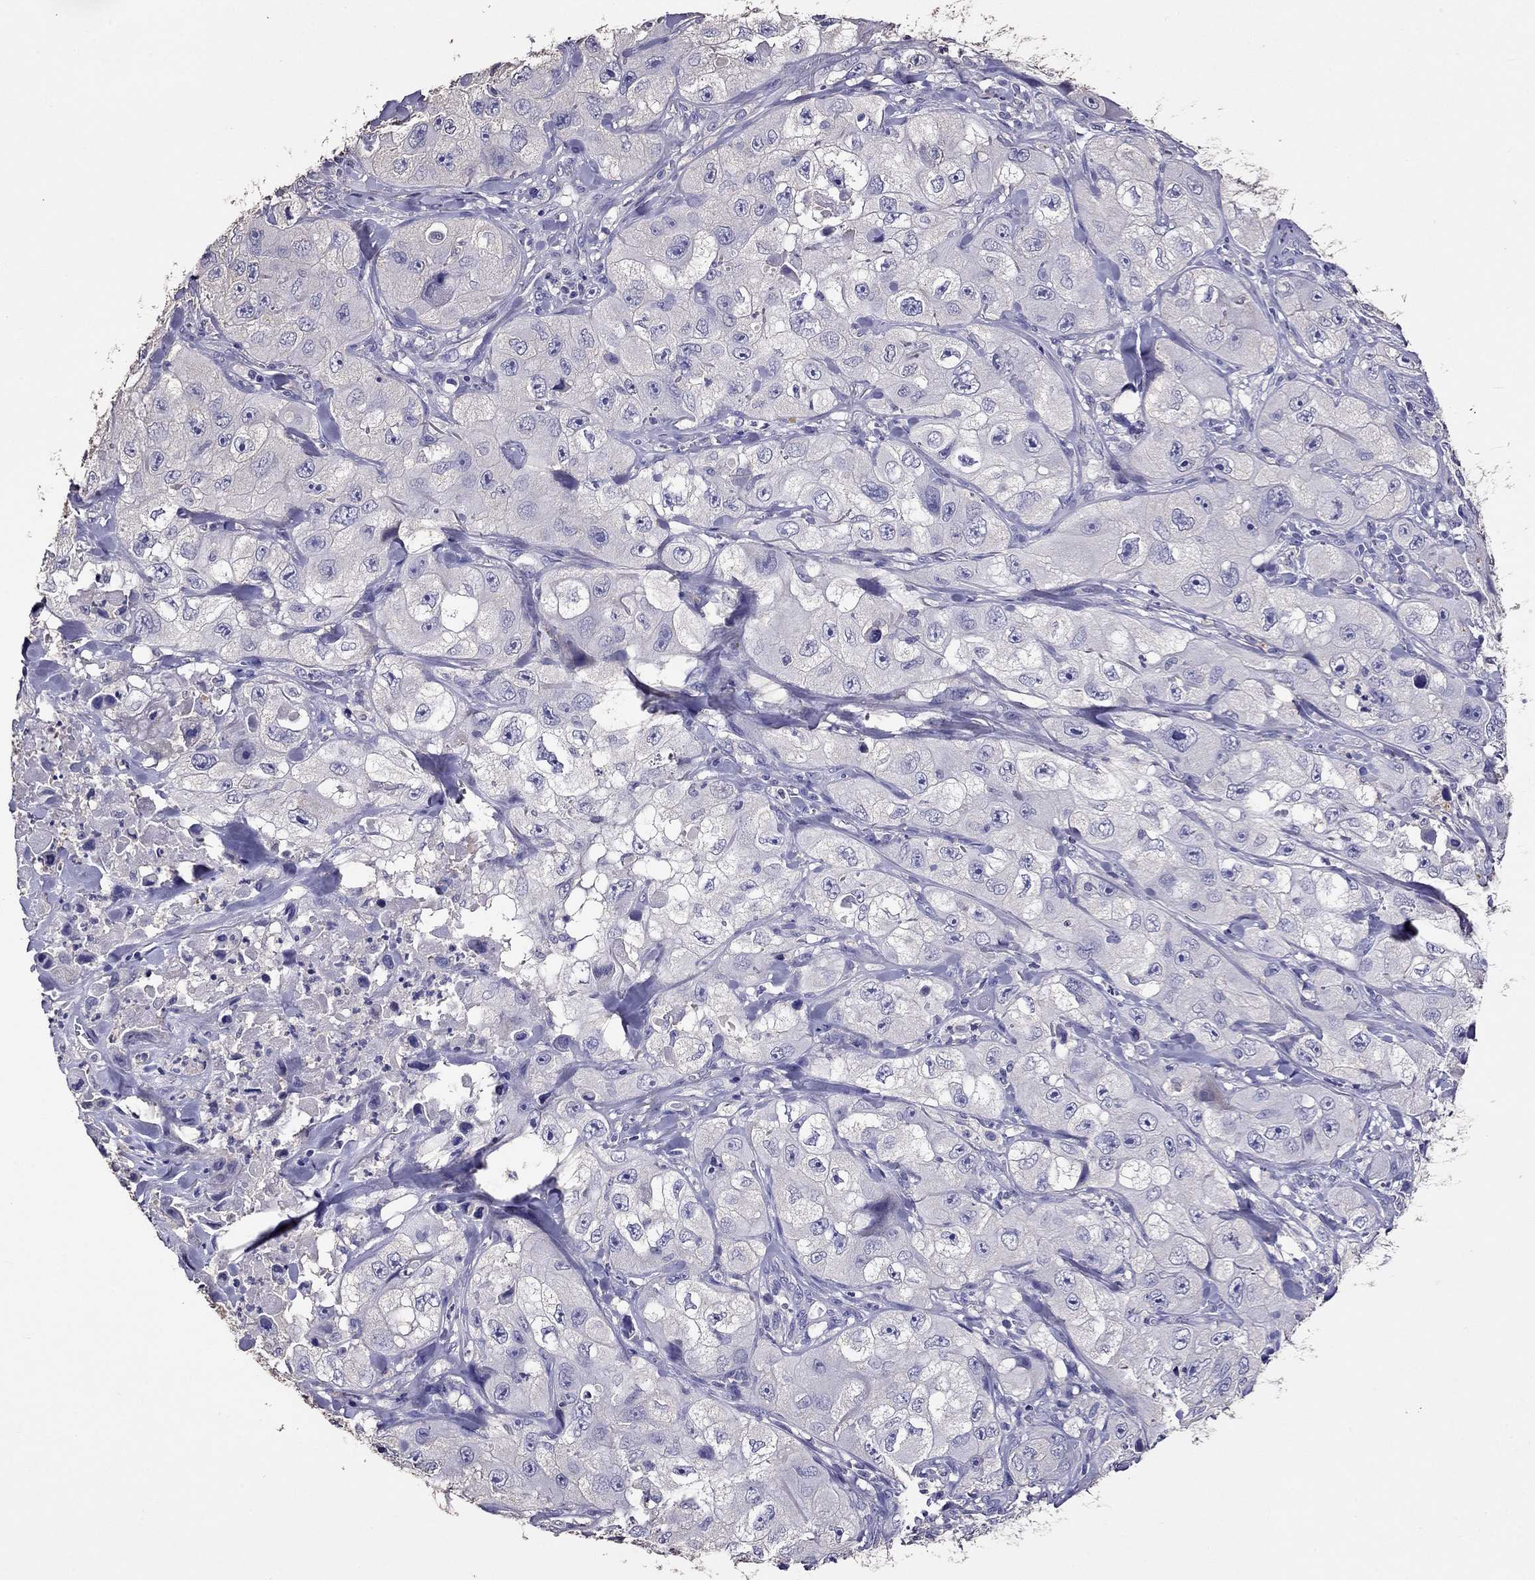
{"staining": {"intensity": "negative", "quantity": "none", "location": "none"}, "tissue": "skin cancer", "cell_type": "Tumor cells", "image_type": "cancer", "snomed": [{"axis": "morphology", "description": "Squamous cell carcinoma, NOS"}, {"axis": "topography", "description": "Skin"}, {"axis": "topography", "description": "Subcutis"}], "caption": "IHC image of neoplastic tissue: skin squamous cell carcinoma stained with DAB reveals no significant protein expression in tumor cells.", "gene": "NKX3-1", "patient": {"sex": "male", "age": 73}}